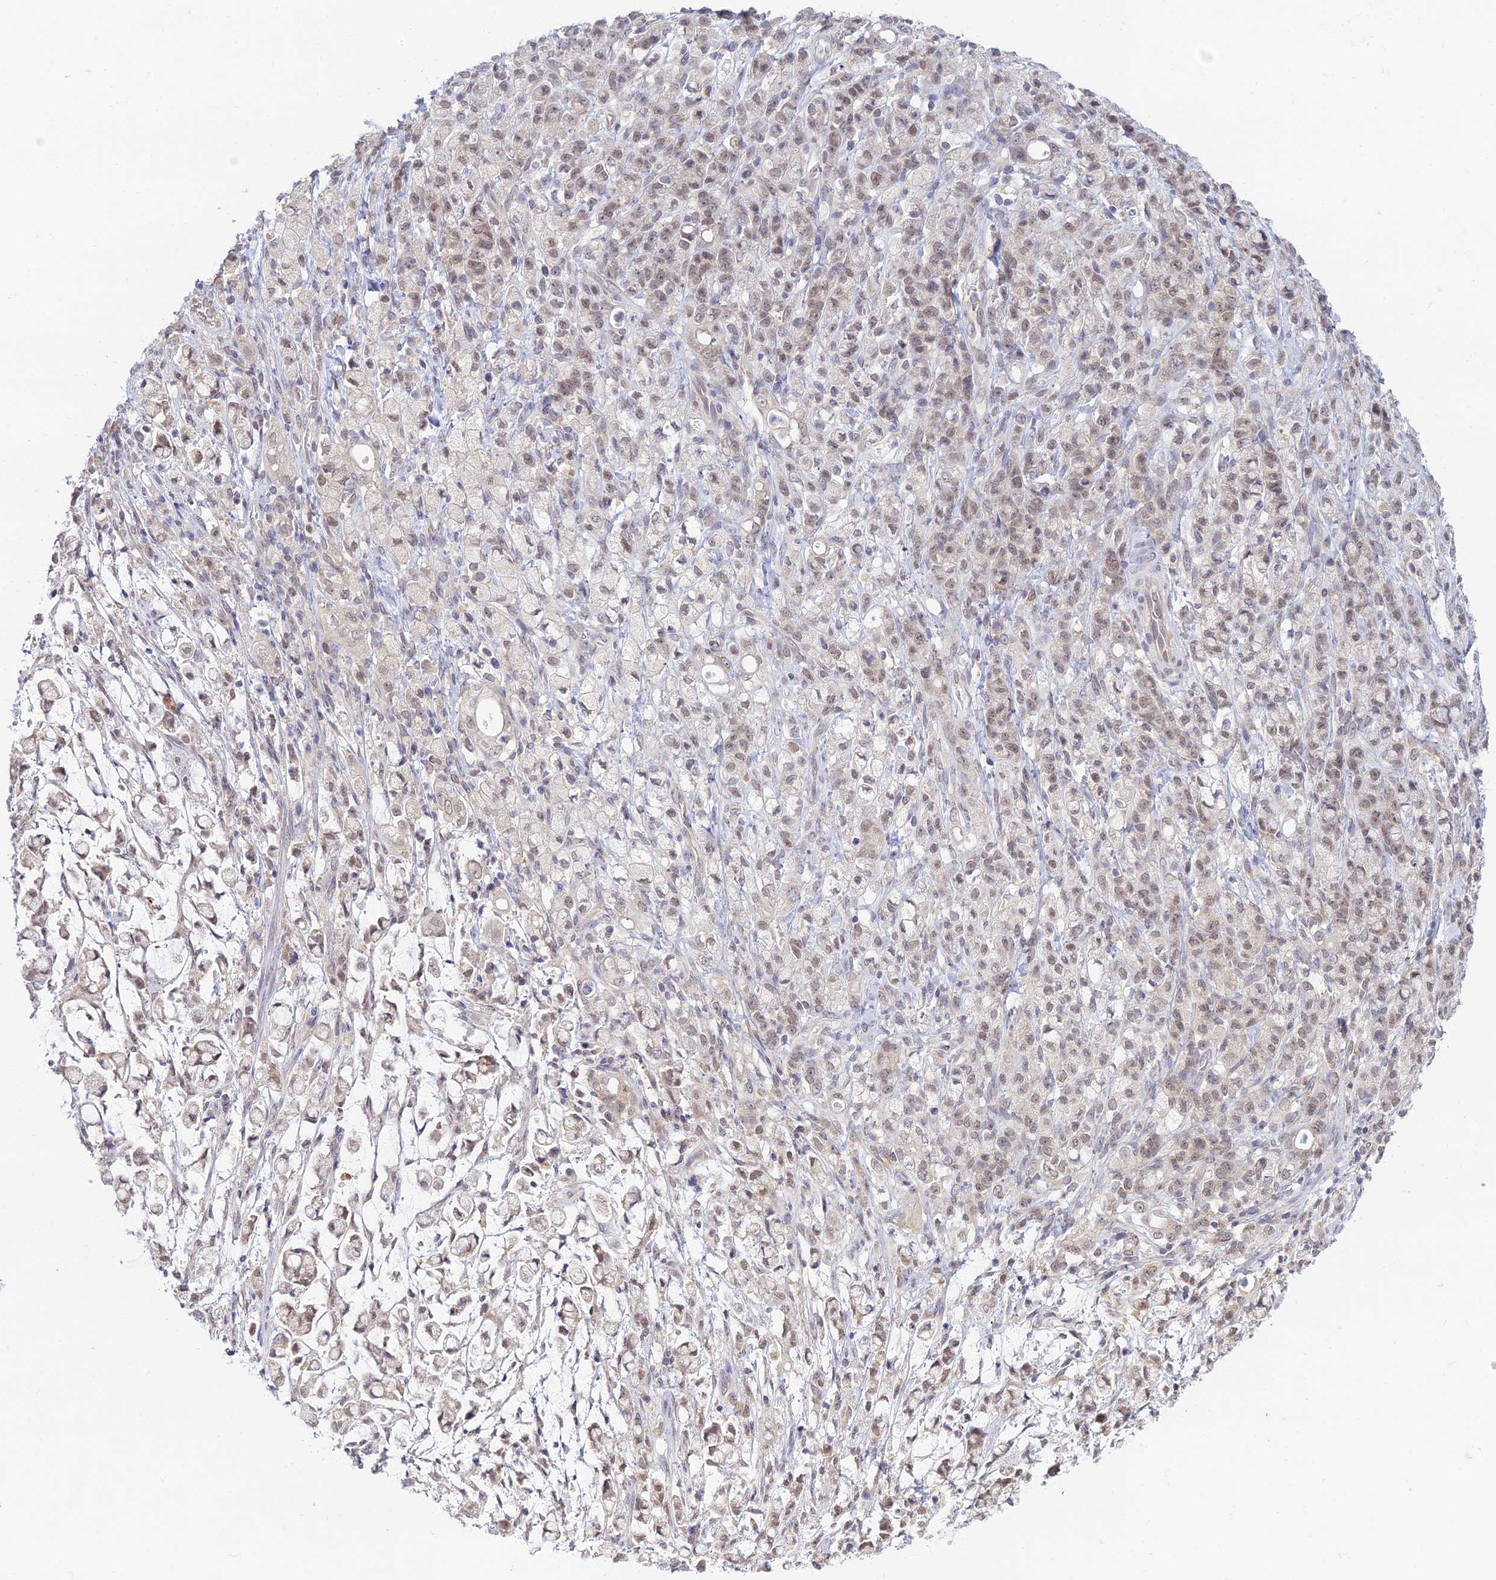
{"staining": {"intensity": "weak", "quantity": "25%-75%", "location": "nuclear"}, "tissue": "stomach cancer", "cell_type": "Tumor cells", "image_type": "cancer", "snomed": [{"axis": "morphology", "description": "Adenocarcinoma, NOS"}, {"axis": "topography", "description": "Stomach"}], "caption": "Brown immunohistochemical staining in stomach cancer (adenocarcinoma) shows weak nuclear staining in approximately 25%-75% of tumor cells. Nuclei are stained in blue.", "gene": "SKIC8", "patient": {"sex": "female", "age": 60}}